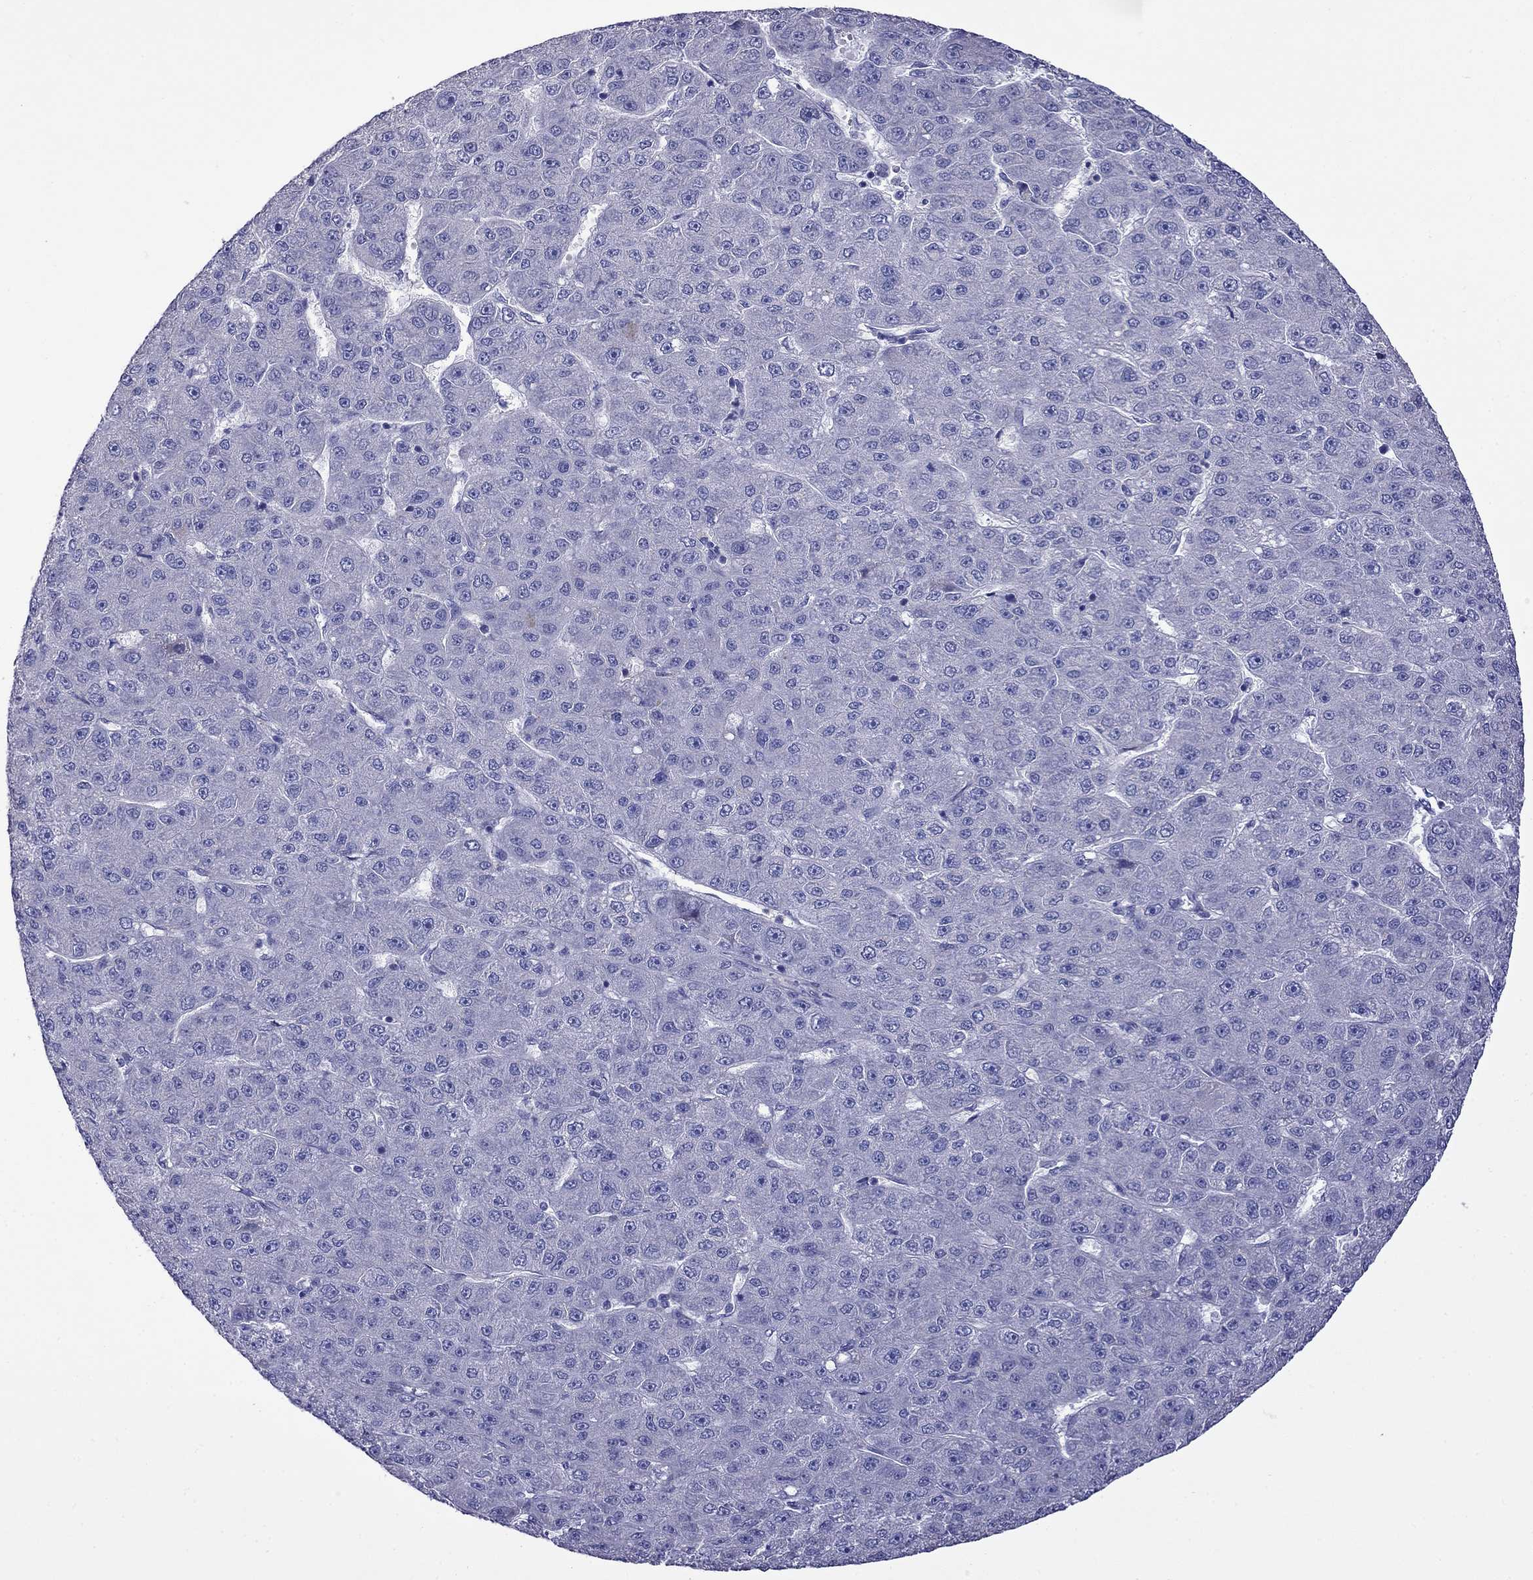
{"staining": {"intensity": "negative", "quantity": "none", "location": "none"}, "tissue": "liver cancer", "cell_type": "Tumor cells", "image_type": "cancer", "snomed": [{"axis": "morphology", "description": "Carcinoma, Hepatocellular, NOS"}, {"axis": "topography", "description": "Liver"}], "caption": "High power microscopy photomicrograph of an immunohistochemistry (IHC) micrograph of liver cancer (hepatocellular carcinoma), revealing no significant expression in tumor cells.", "gene": "STAR", "patient": {"sex": "male", "age": 67}}